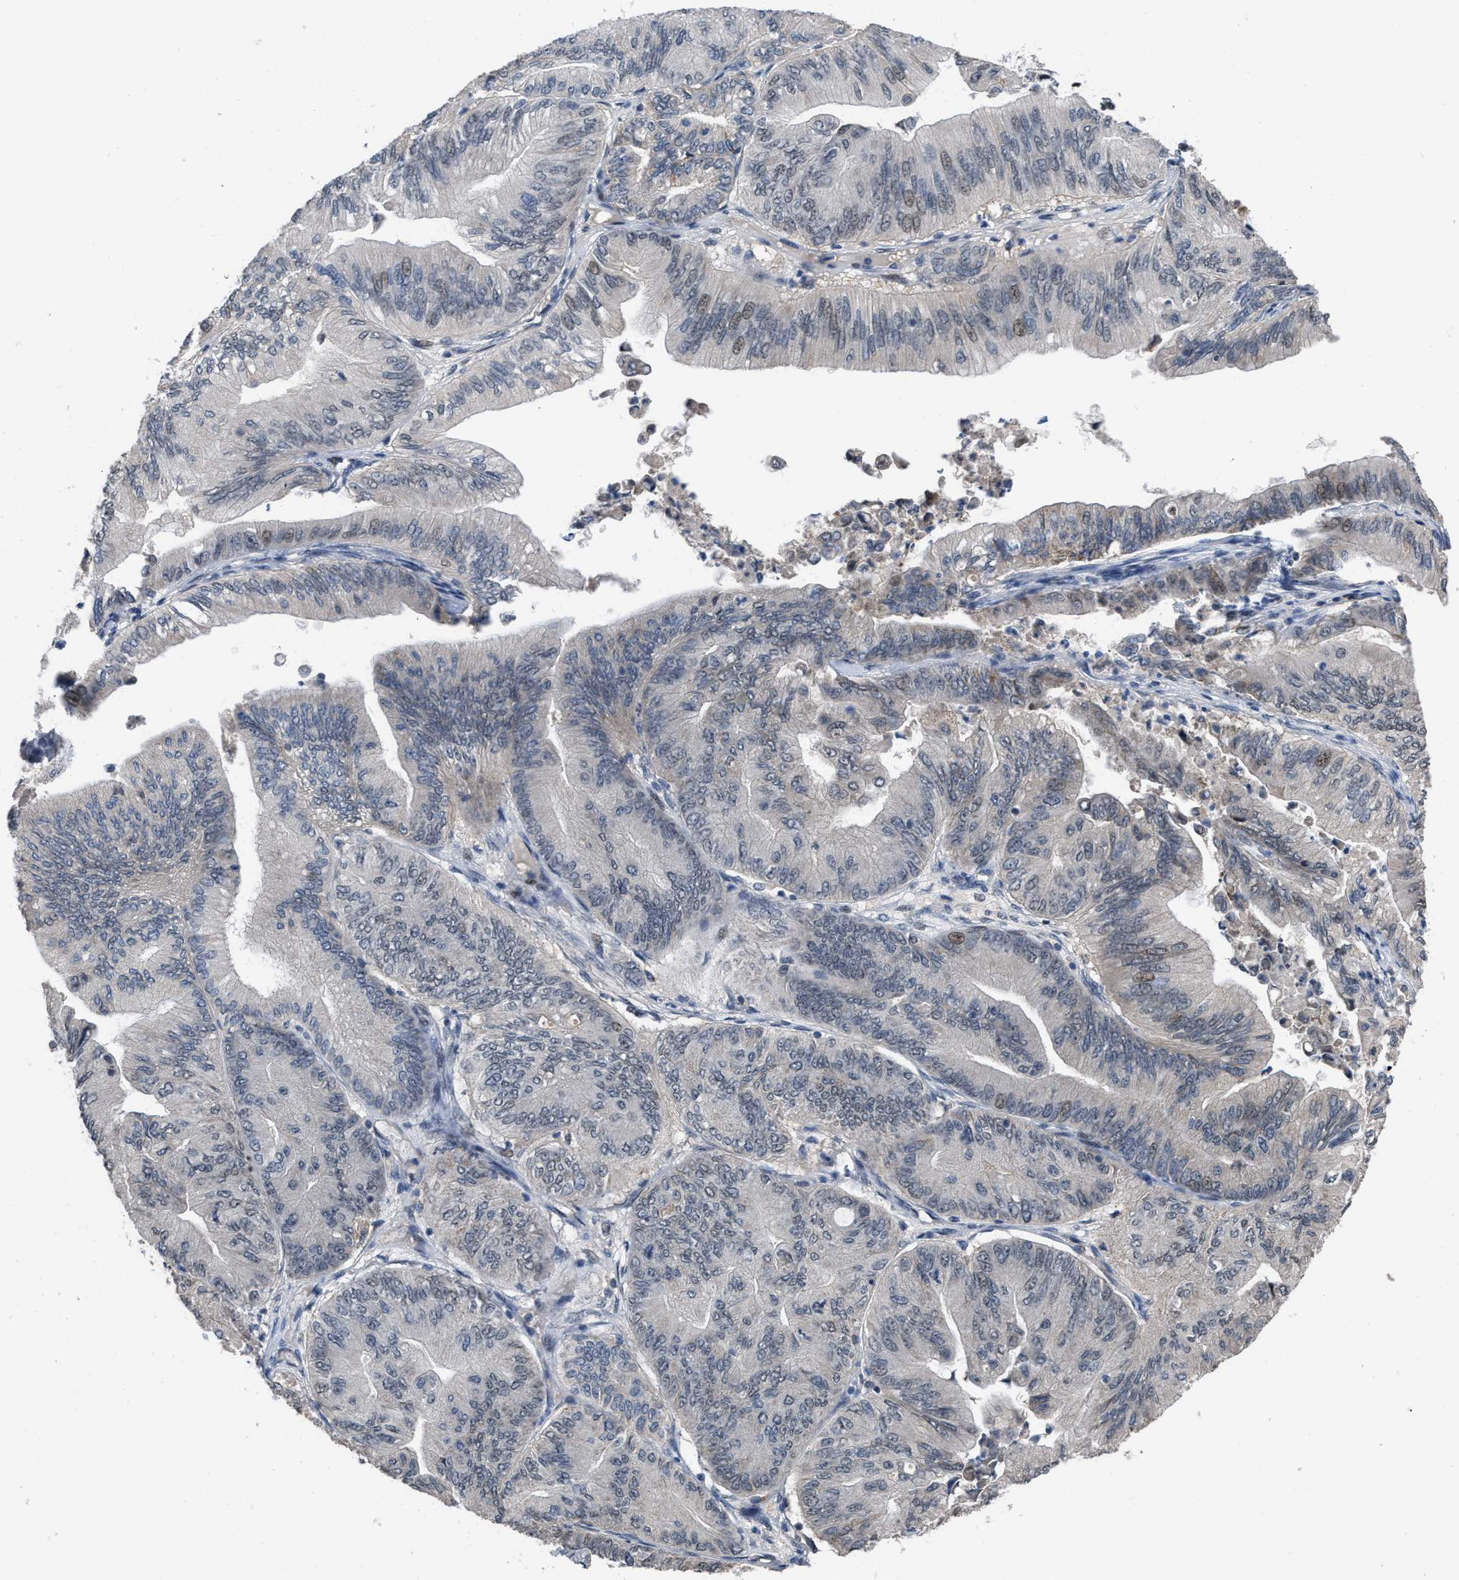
{"staining": {"intensity": "weak", "quantity": "<25%", "location": "nuclear"}, "tissue": "ovarian cancer", "cell_type": "Tumor cells", "image_type": "cancer", "snomed": [{"axis": "morphology", "description": "Cystadenocarcinoma, mucinous, NOS"}, {"axis": "topography", "description": "Ovary"}], "caption": "Immunohistochemical staining of human ovarian mucinous cystadenocarcinoma shows no significant positivity in tumor cells.", "gene": "SETDB1", "patient": {"sex": "female", "age": 61}}